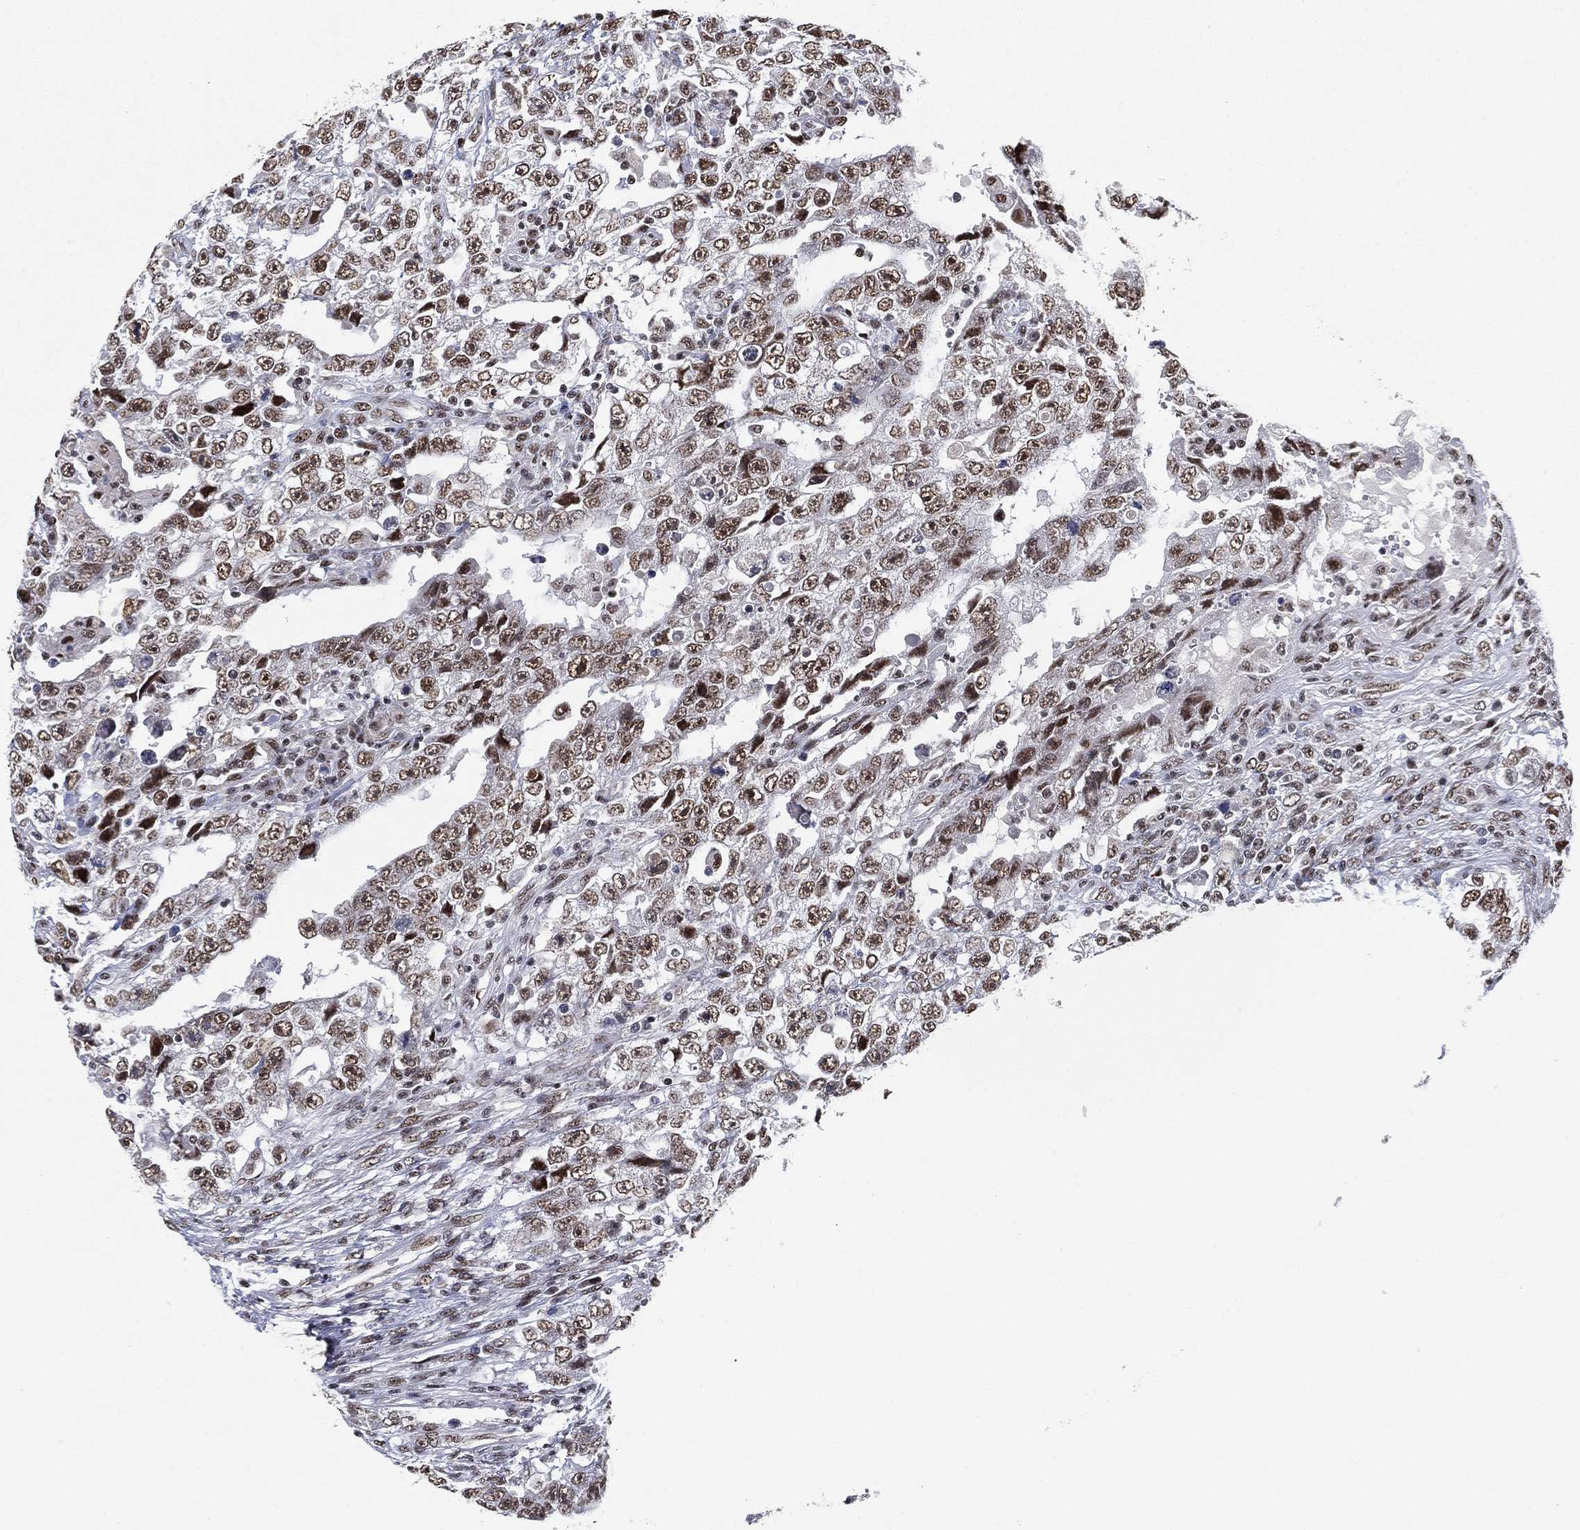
{"staining": {"intensity": "moderate", "quantity": "25%-75%", "location": "nuclear"}, "tissue": "testis cancer", "cell_type": "Tumor cells", "image_type": "cancer", "snomed": [{"axis": "morphology", "description": "Carcinoma, Embryonal, NOS"}, {"axis": "topography", "description": "Testis"}], "caption": "A brown stain shows moderate nuclear staining of a protein in human testis cancer (embryonal carcinoma) tumor cells. (IHC, brightfield microscopy, high magnification).", "gene": "DDX27", "patient": {"sex": "male", "age": 26}}